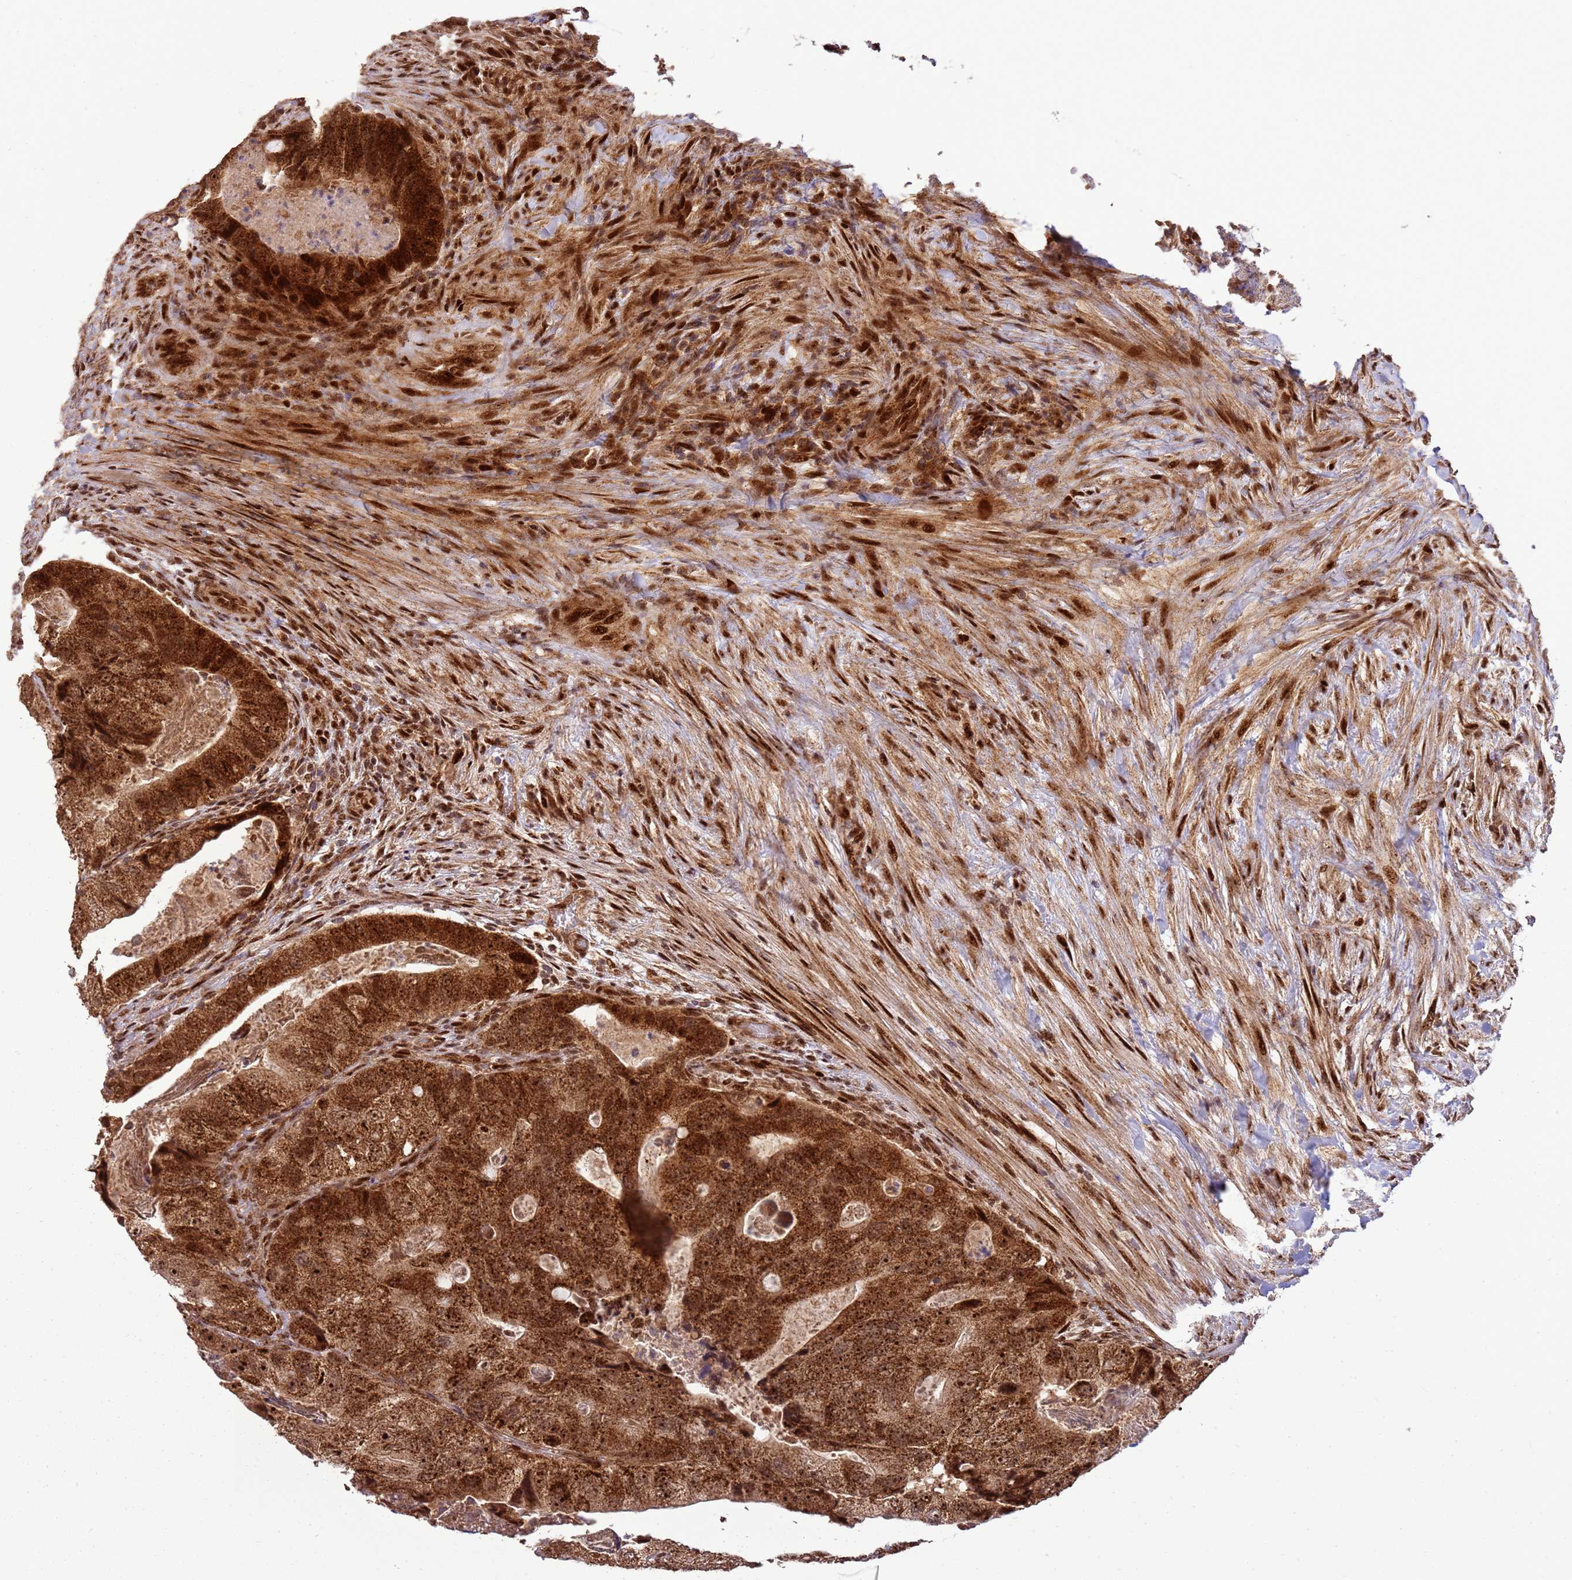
{"staining": {"intensity": "strong", "quantity": ">75%", "location": "cytoplasmic/membranous,nuclear"}, "tissue": "colorectal cancer", "cell_type": "Tumor cells", "image_type": "cancer", "snomed": [{"axis": "morphology", "description": "Adenocarcinoma, NOS"}, {"axis": "topography", "description": "Rectum"}], "caption": "Colorectal adenocarcinoma stained for a protein demonstrates strong cytoplasmic/membranous and nuclear positivity in tumor cells.", "gene": "PEX14", "patient": {"sex": "male", "age": 63}}